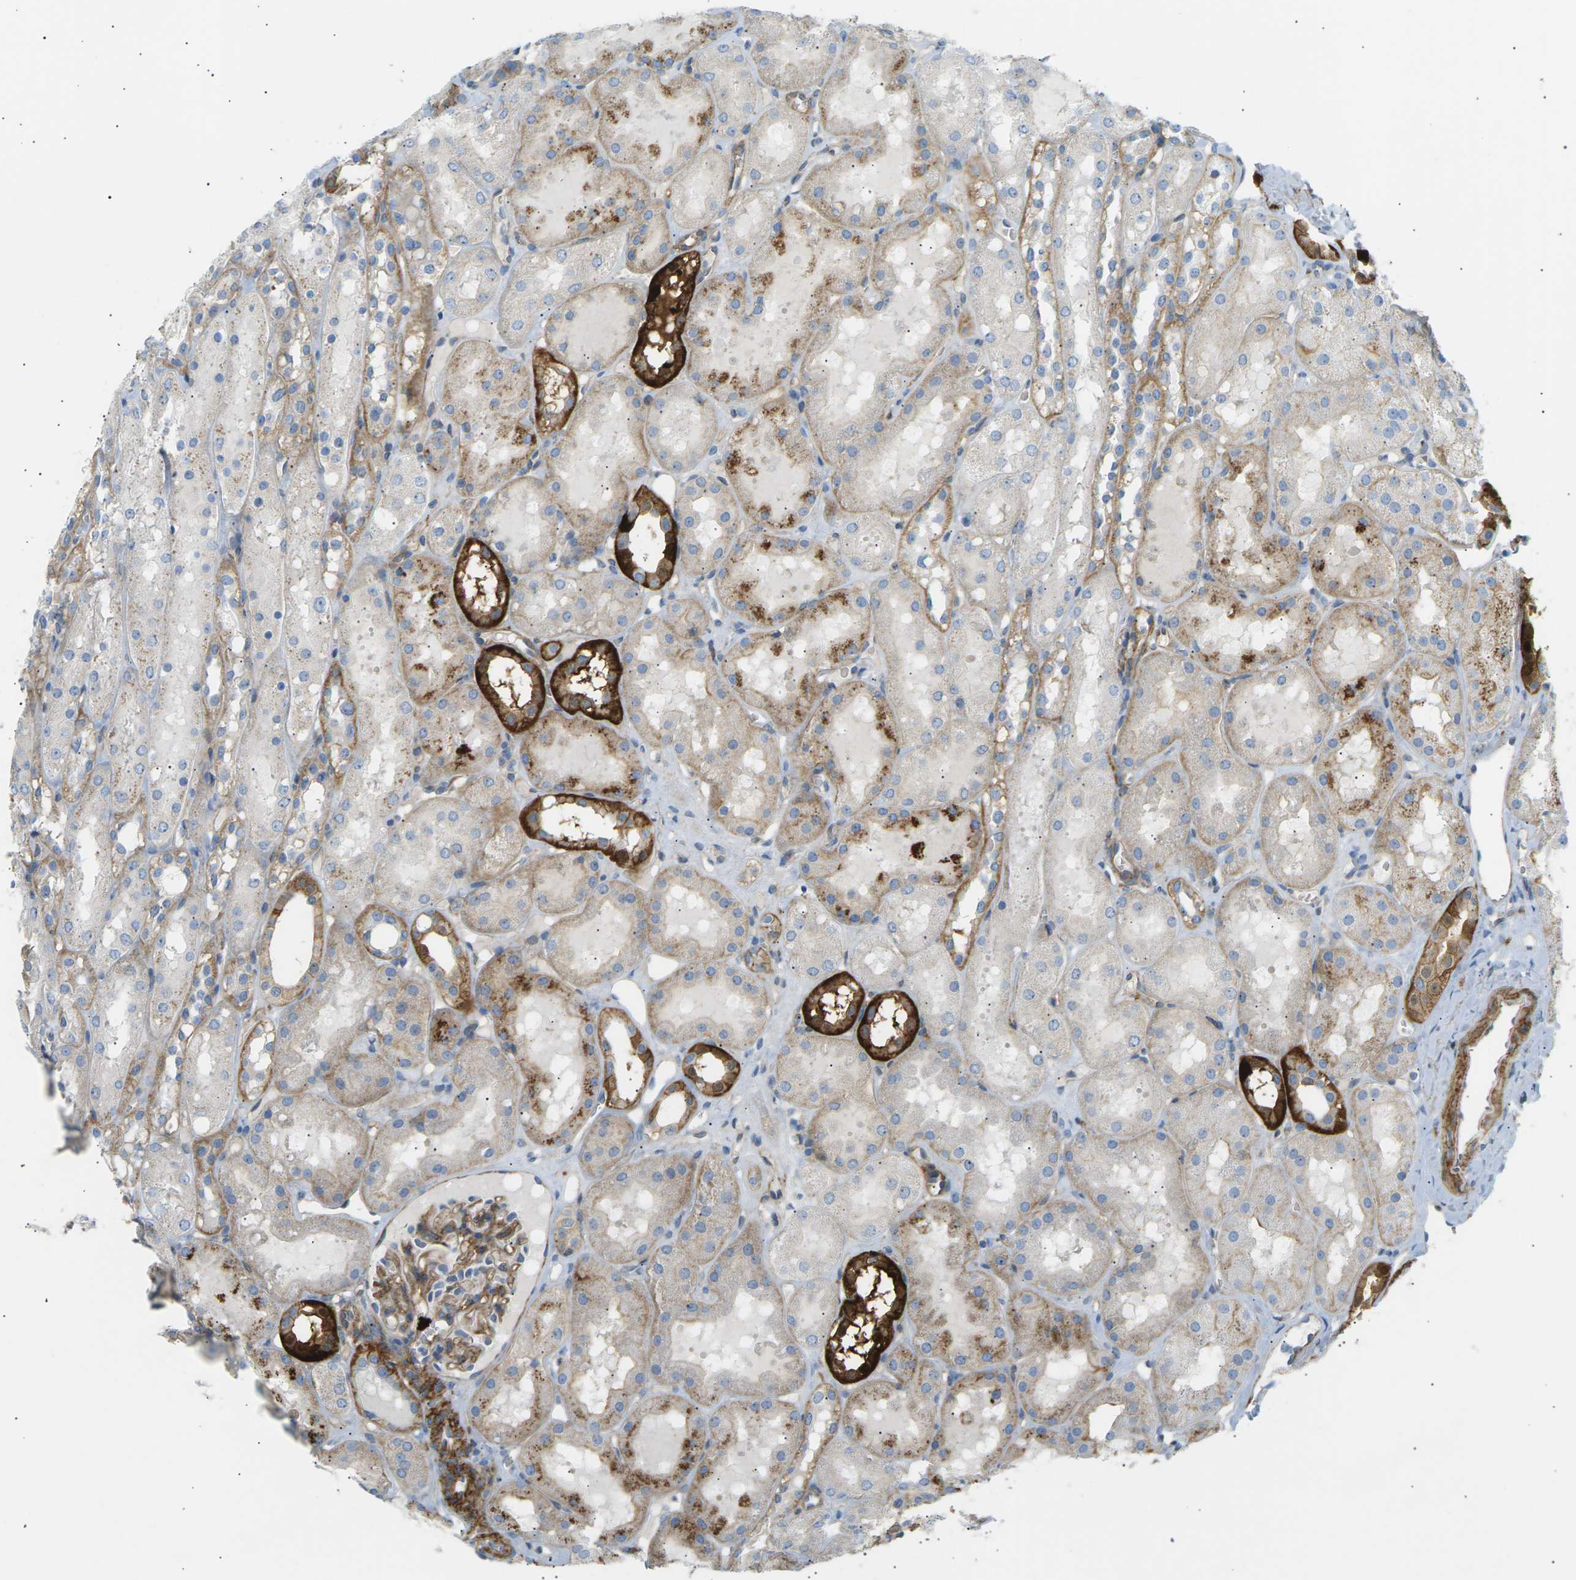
{"staining": {"intensity": "moderate", "quantity": ">75%", "location": "cytoplasmic/membranous"}, "tissue": "kidney", "cell_type": "Cells in glomeruli", "image_type": "normal", "snomed": [{"axis": "morphology", "description": "Normal tissue, NOS"}, {"axis": "topography", "description": "Kidney"}, {"axis": "topography", "description": "Urinary bladder"}], "caption": "Protein staining exhibits moderate cytoplasmic/membranous staining in about >75% of cells in glomeruli in normal kidney.", "gene": "ATP2B4", "patient": {"sex": "male", "age": 16}}